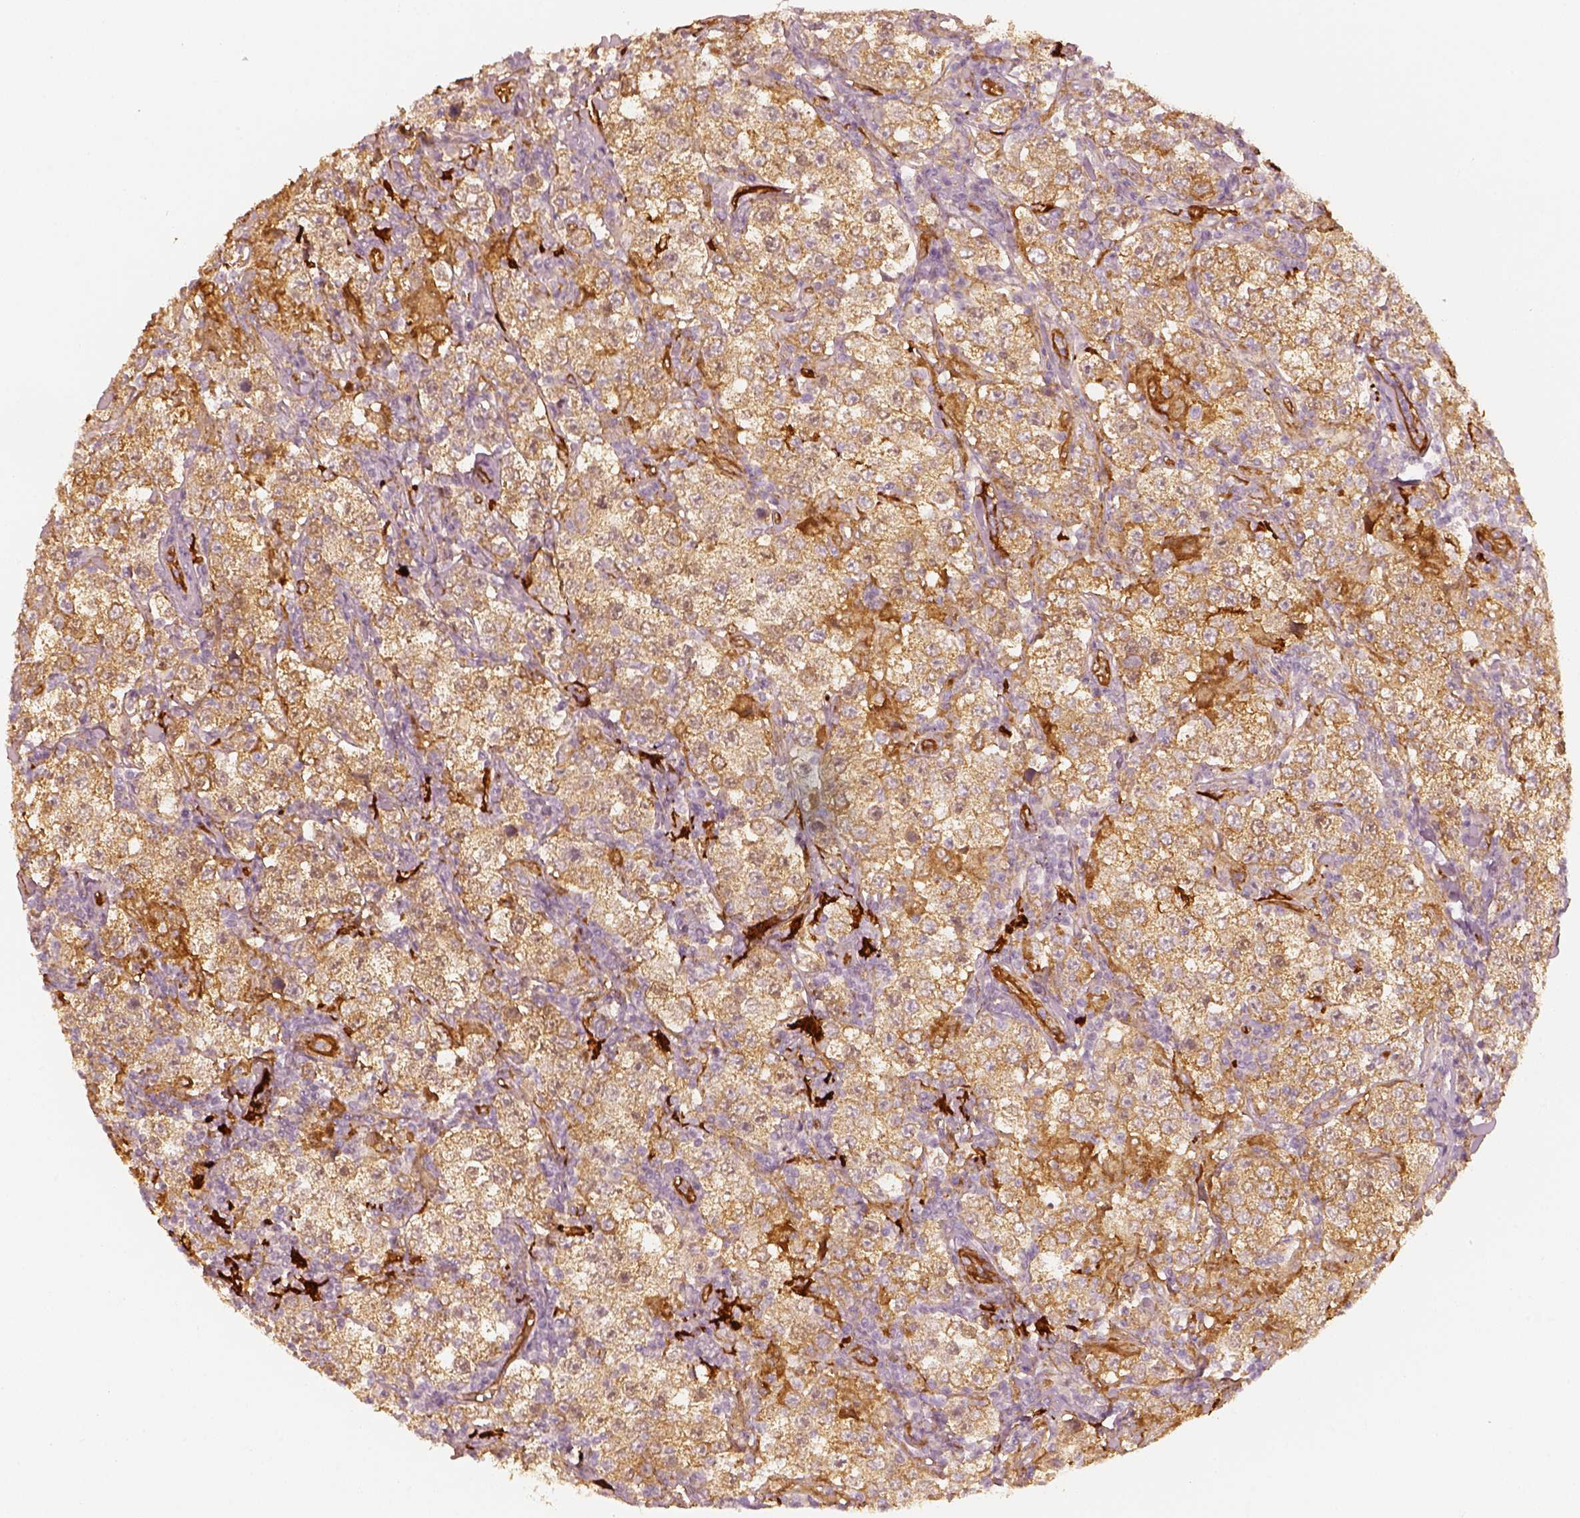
{"staining": {"intensity": "moderate", "quantity": ">75%", "location": "cytoplasmic/membranous"}, "tissue": "testis cancer", "cell_type": "Tumor cells", "image_type": "cancer", "snomed": [{"axis": "morphology", "description": "Seminoma, NOS"}, {"axis": "morphology", "description": "Carcinoma, Embryonal, NOS"}, {"axis": "topography", "description": "Testis"}], "caption": "Immunohistochemistry (IHC) of human testis seminoma displays medium levels of moderate cytoplasmic/membranous staining in about >75% of tumor cells.", "gene": "FSCN1", "patient": {"sex": "male", "age": 41}}